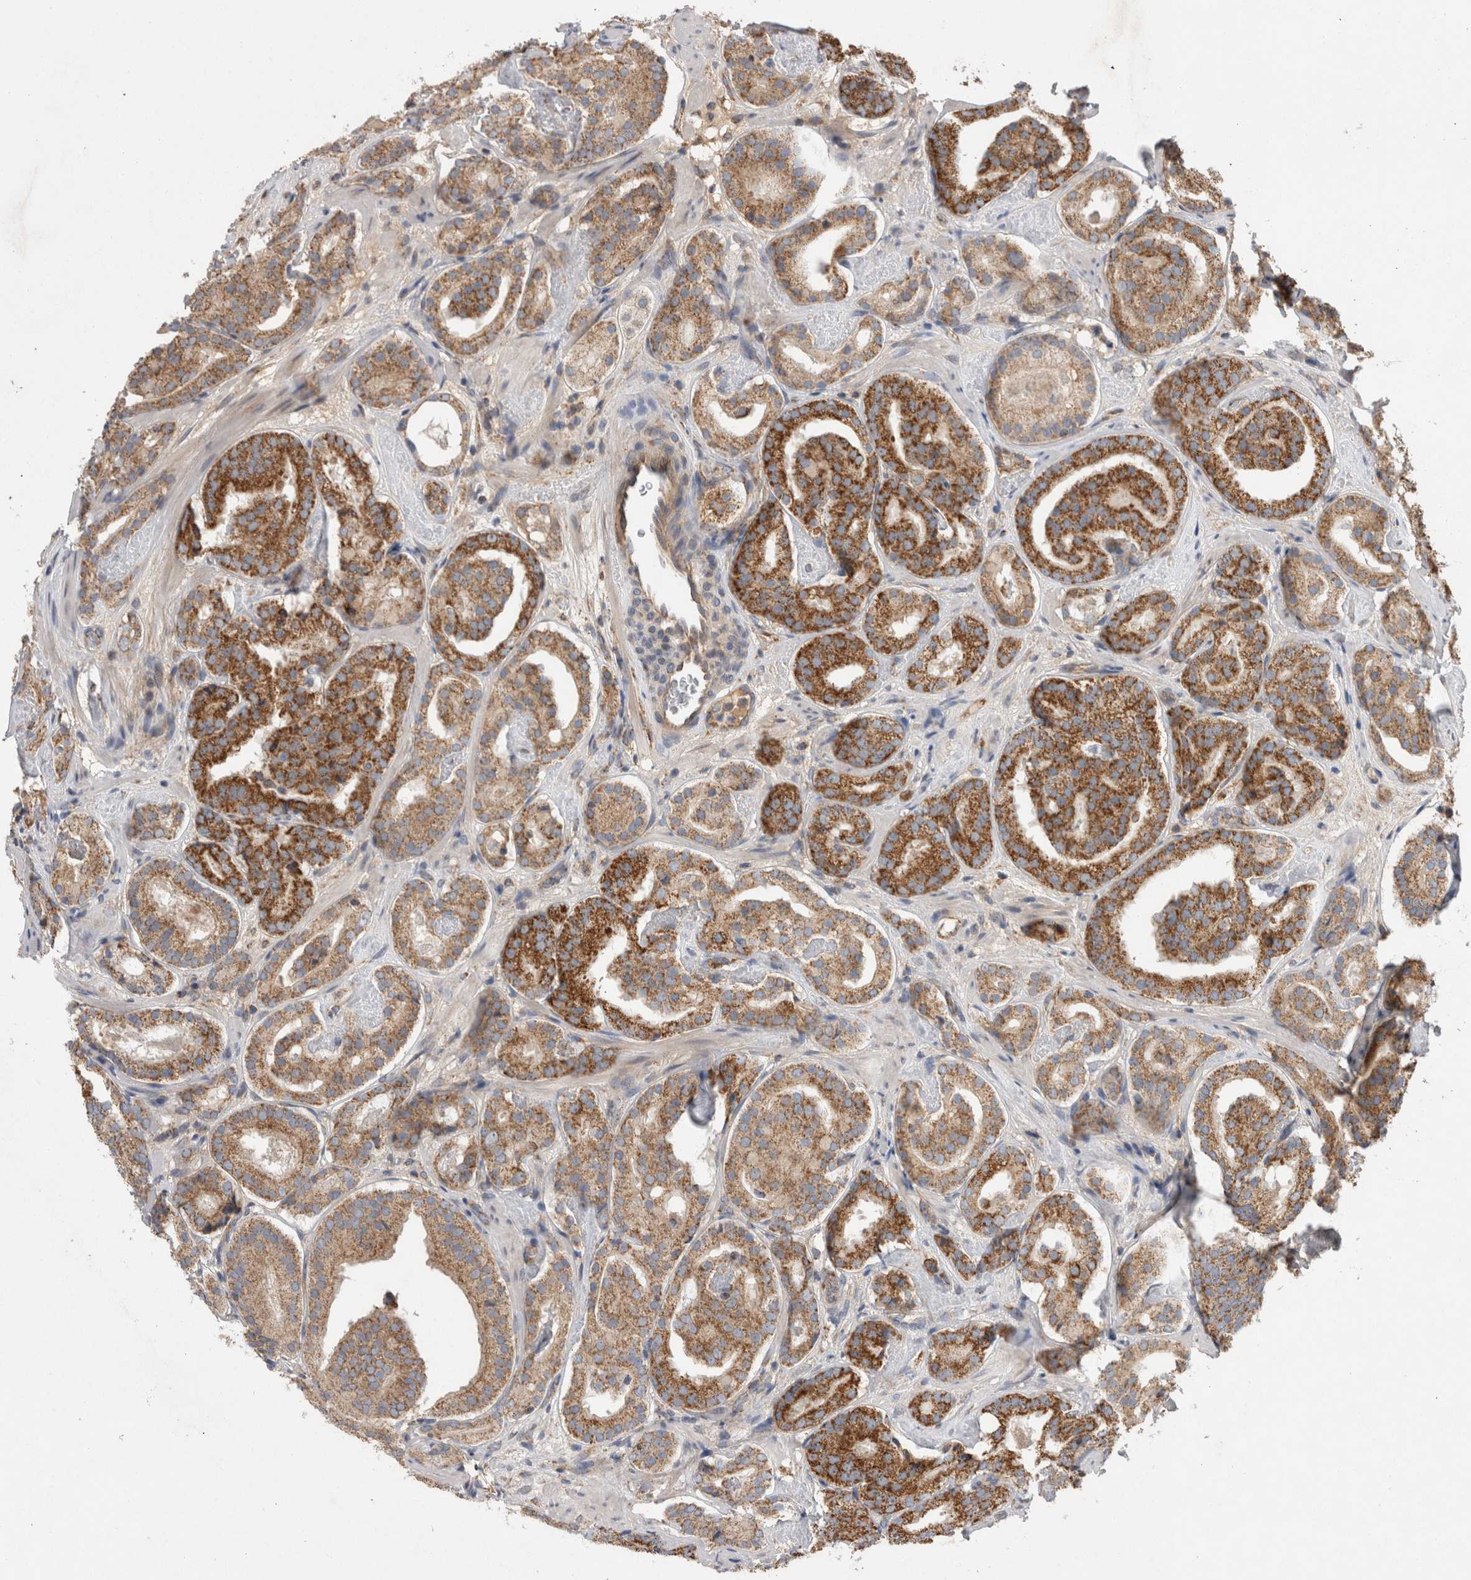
{"staining": {"intensity": "strong", "quantity": ">75%", "location": "cytoplasmic/membranous"}, "tissue": "prostate cancer", "cell_type": "Tumor cells", "image_type": "cancer", "snomed": [{"axis": "morphology", "description": "Adenocarcinoma, Low grade"}, {"axis": "topography", "description": "Prostate"}], "caption": "Protein staining demonstrates strong cytoplasmic/membranous expression in approximately >75% of tumor cells in prostate cancer.", "gene": "DARS2", "patient": {"sex": "male", "age": 69}}